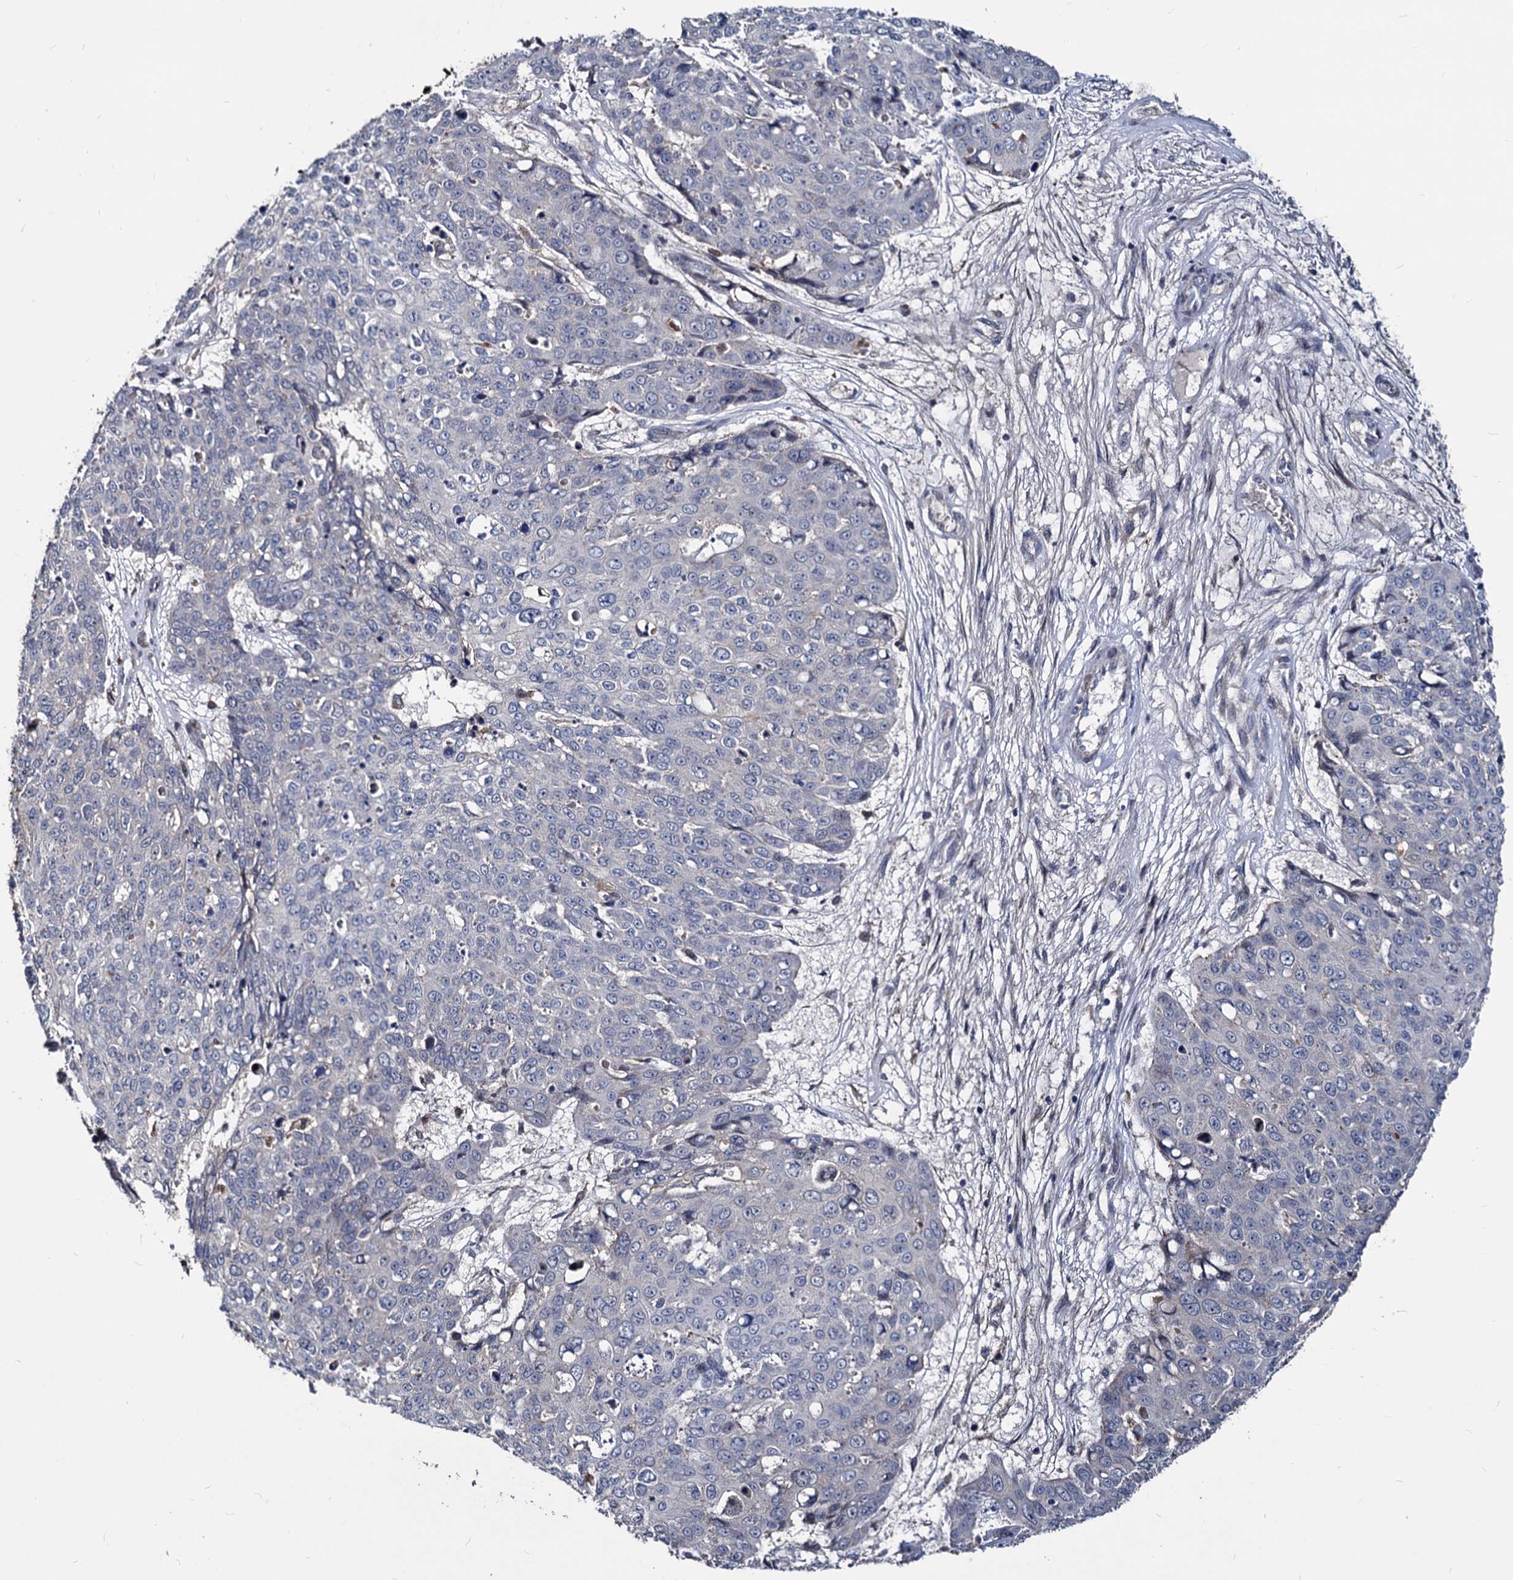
{"staining": {"intensity": "negative", "quantity": "none", "location": "none"}, "tissue": "skin cancer", "cell_type": "Tumor cells", "image_type": "cancer", "snomed": [{"axis": "morphology", "description": "Squamous cell carcinoma, NOS"}, {"axis": "topography", "description": "Skin"}], "caption": "The histopathology image shows no significant staining in tumor cells of skin cancer. (DAB (3,3'-diaminobenzidine) IHC visualized using brightfield microscopy, high magnification).", "gene": "SMAGP", "patient": {"sex": "male", "age": 71}}